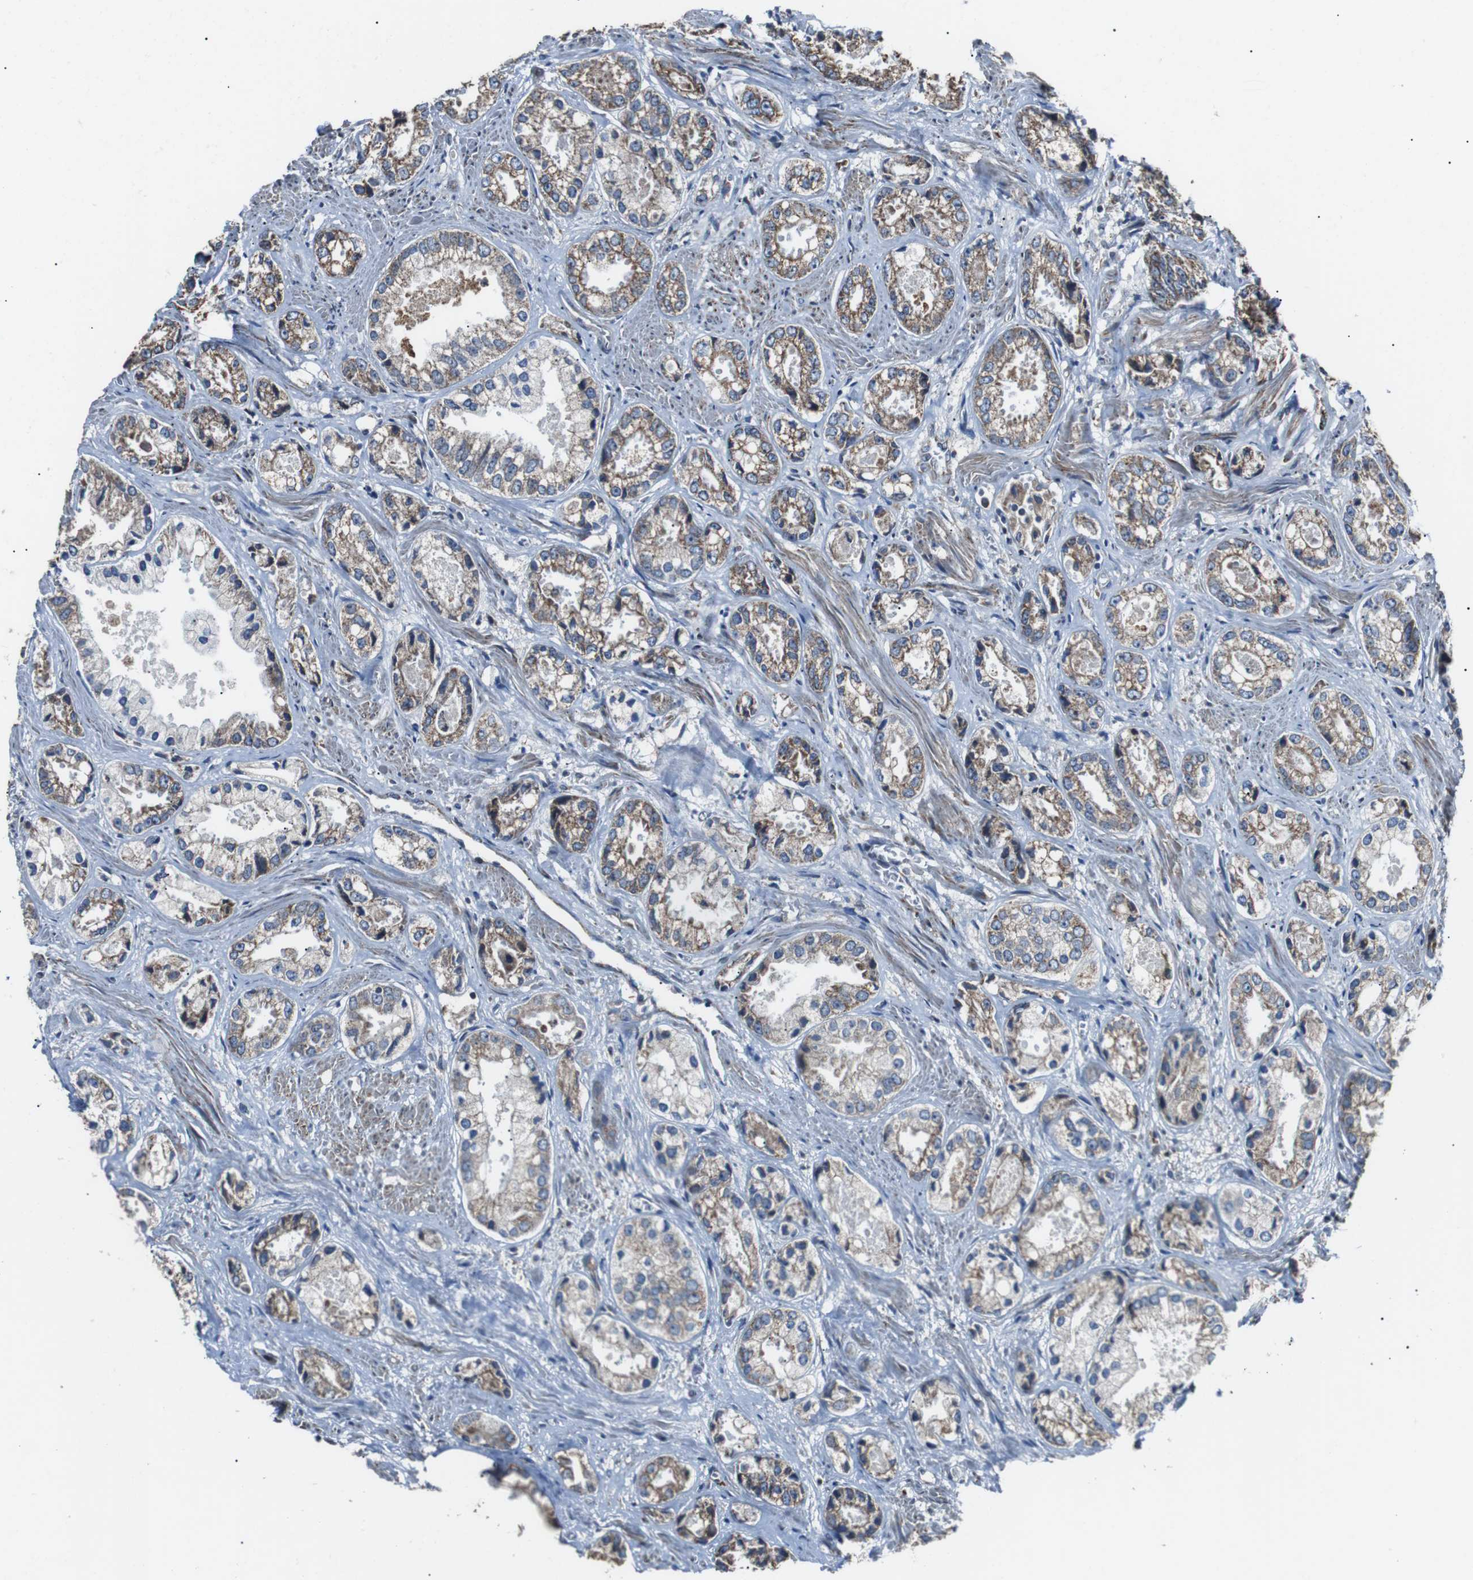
{"staining": {"intensity": "moderate", "quantity": ">75%", "location": "cytoplasmic/membranous"}, "tissue": "prostate cancer", "cell_type": "Tumor cells", "image_type": "cancer", "snomed": [{"axis": "morphology", "description": "Adenocarcinoma, High grade"}, {"axis": "topography", "description": "Prostate"}], "caption": "Immunohistochemical staining of prostate cancer displays medium levels of moderate cytoplasmic/membranous protein expression in approximately >75% of tumor cells. (DAB (3,3'-diaminobenzidine) = brown stain, brightfield microscopy at high magnification).", "gene": "CISD2", "patient": {"sex": "male", "age": 61}}